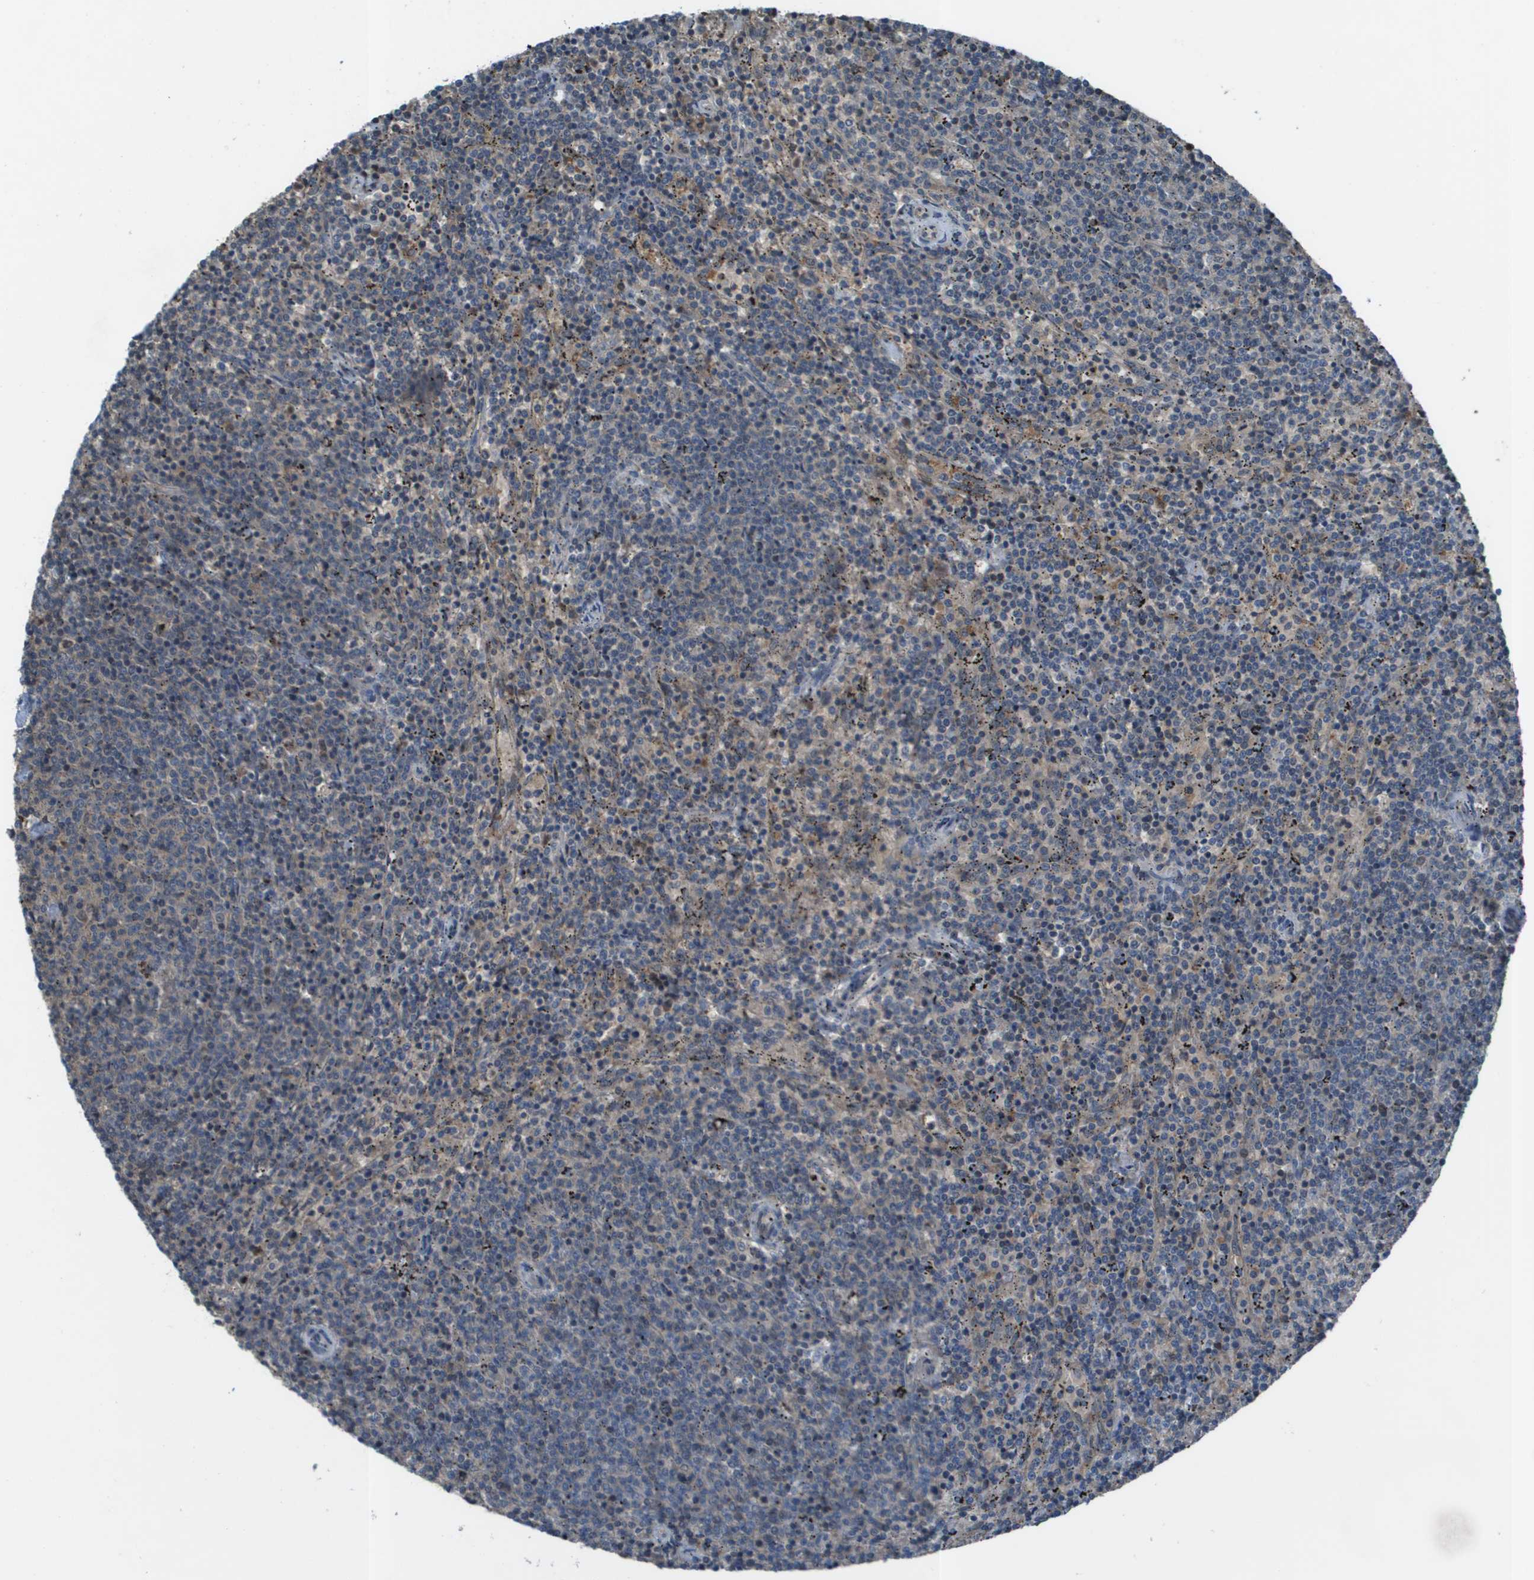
{"staining": {"intensity": "weak", "quantity": "25%-75%", "location": "cytoplasmic/membranous"}, "tissue": "lymphoma", "cell_type": "Tumor cells", "image_type": "cancer", "snomed": [{"axis": "morphology", "description": "Malignant lymphoma, non-Hodgkin's type, Low grade"}, {"axis": "topography", "description": "Spleen"}], "caption": "A histopathology image of lymphoma stained for a protein displays weak cytoplasmic/membranous brown staining in tumor cells. Using DAB (3,3'-diaminobenzidine) (brown) and hematoxylin (blue) stains, captured at high magnification using brightfield microscopy.", "gene": "CAMK4", "patient": {"sex": "female", "age": 50}}